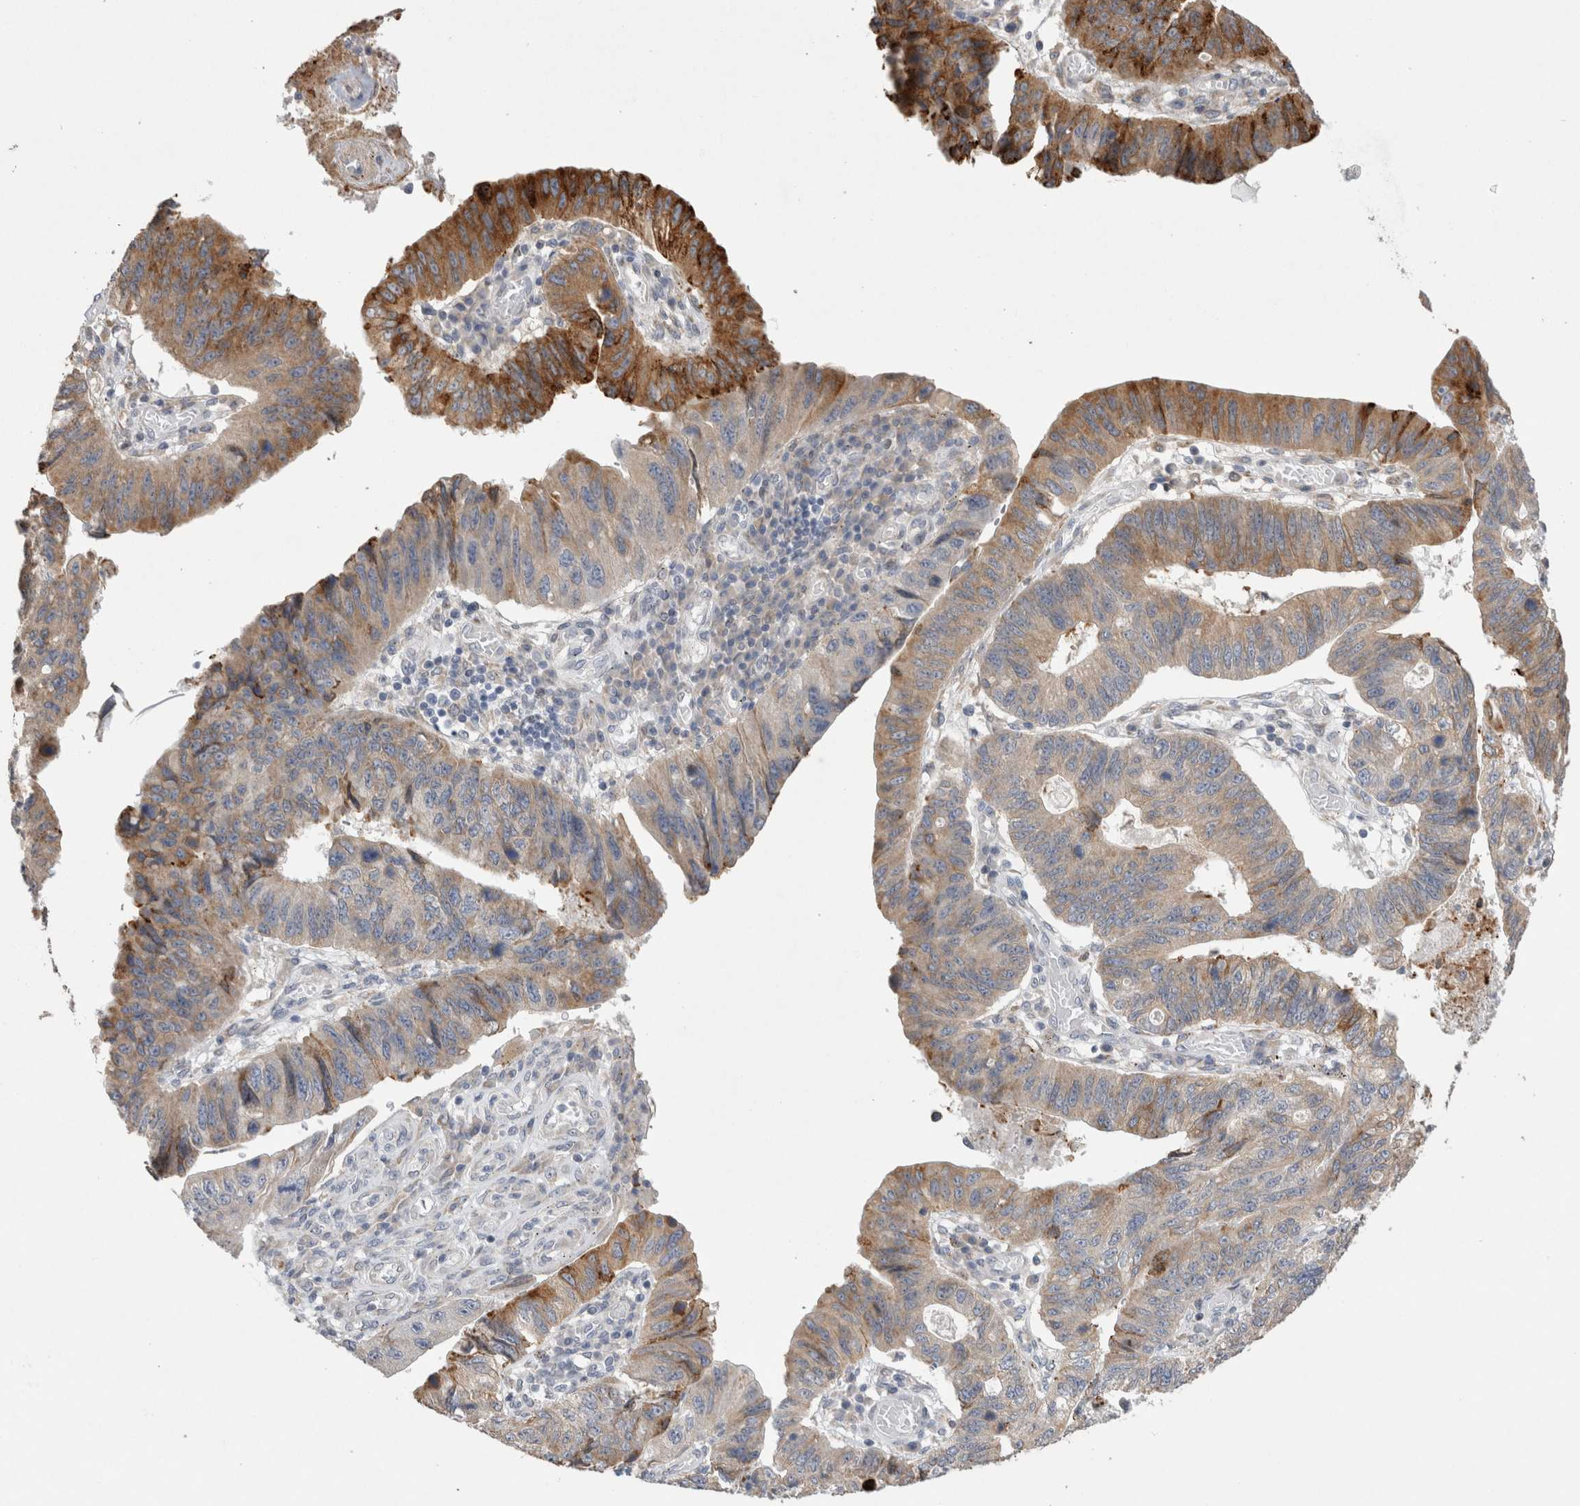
{"staining": {"intensity": "moderate", "quantity": "25%-75%", "location": "cytoplasmic/membranous"}, "tissue": "stomach cancer", "cell_type": "Tumor cells", "image_type": "cancer", "snomed": [{"axis": "morphology", "description": "Adenocarcinoma, NOS"}, {"axis": "topography", "description": "Stomach"}], "caption": "Immunohistochemistry (IHC) staining of adenocarcinoma (stomach), which exhibits medium levels of moderate cytoplasmic/membranous staining in about 25%-75% of tumor cells indicating moderate cytoplasmic/membranous protein staining. The staining was performed using DAB (3,3'-diaminobenzidine) (brown) for protein detection and nuclei were counterstained in hematoxylin (blue).", "gene": "TRMT9B", "patient": {"sex": "male", "age": 59}}